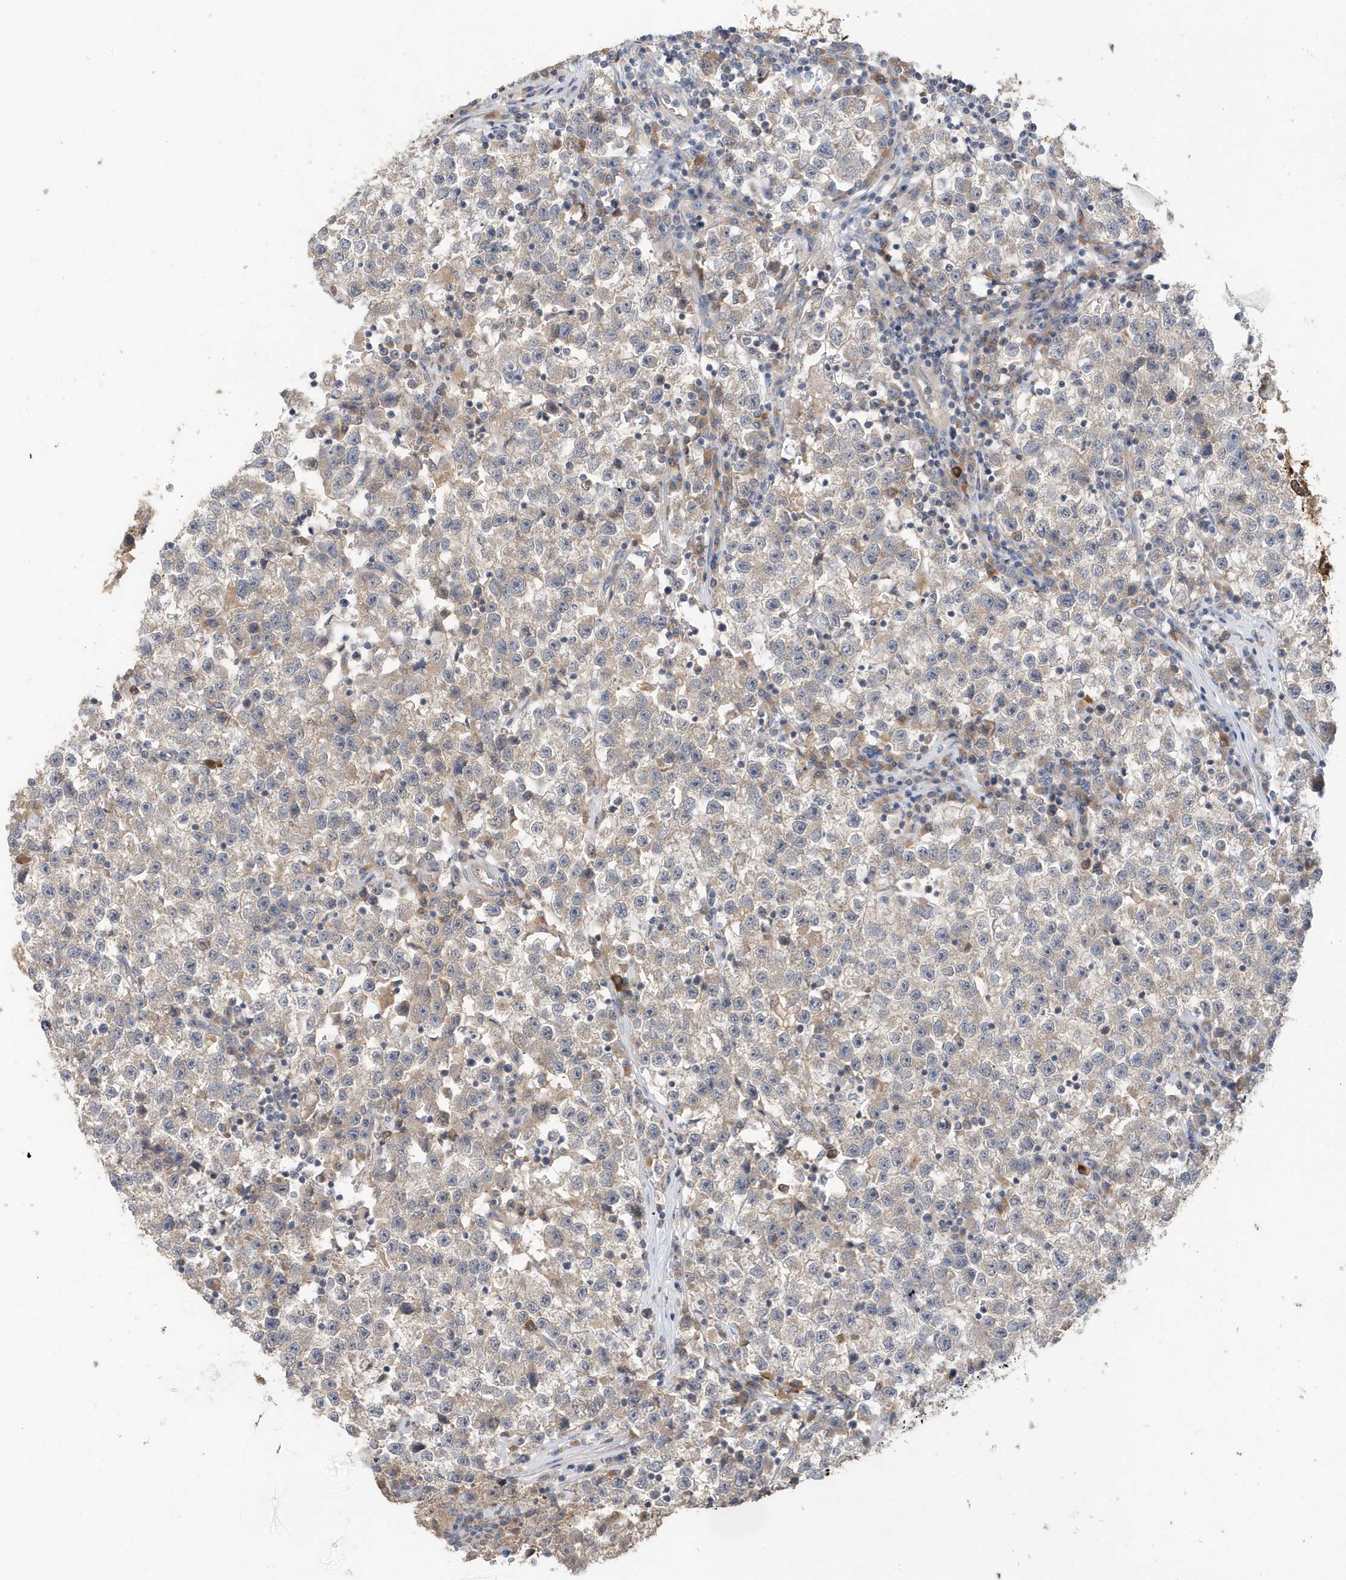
{"staining": {"intensity": "negative", "quantity": "none", "location": "none"}, "tissue": "testis cancer", "cell_type": "Tumor cells", "image_type": "cancer", "snomed": [{"axis": "morphology", "description": "Seminoma, NOS"}, {"axis": "topography", "description": "Testis"}], "caption": "Immunohistochemistry (IHC) of testis cancer (seminoma) shows no expression in tumor cells.", "gene": "LAPTM4A", "patient": {"sex": "male", "age": 22}}